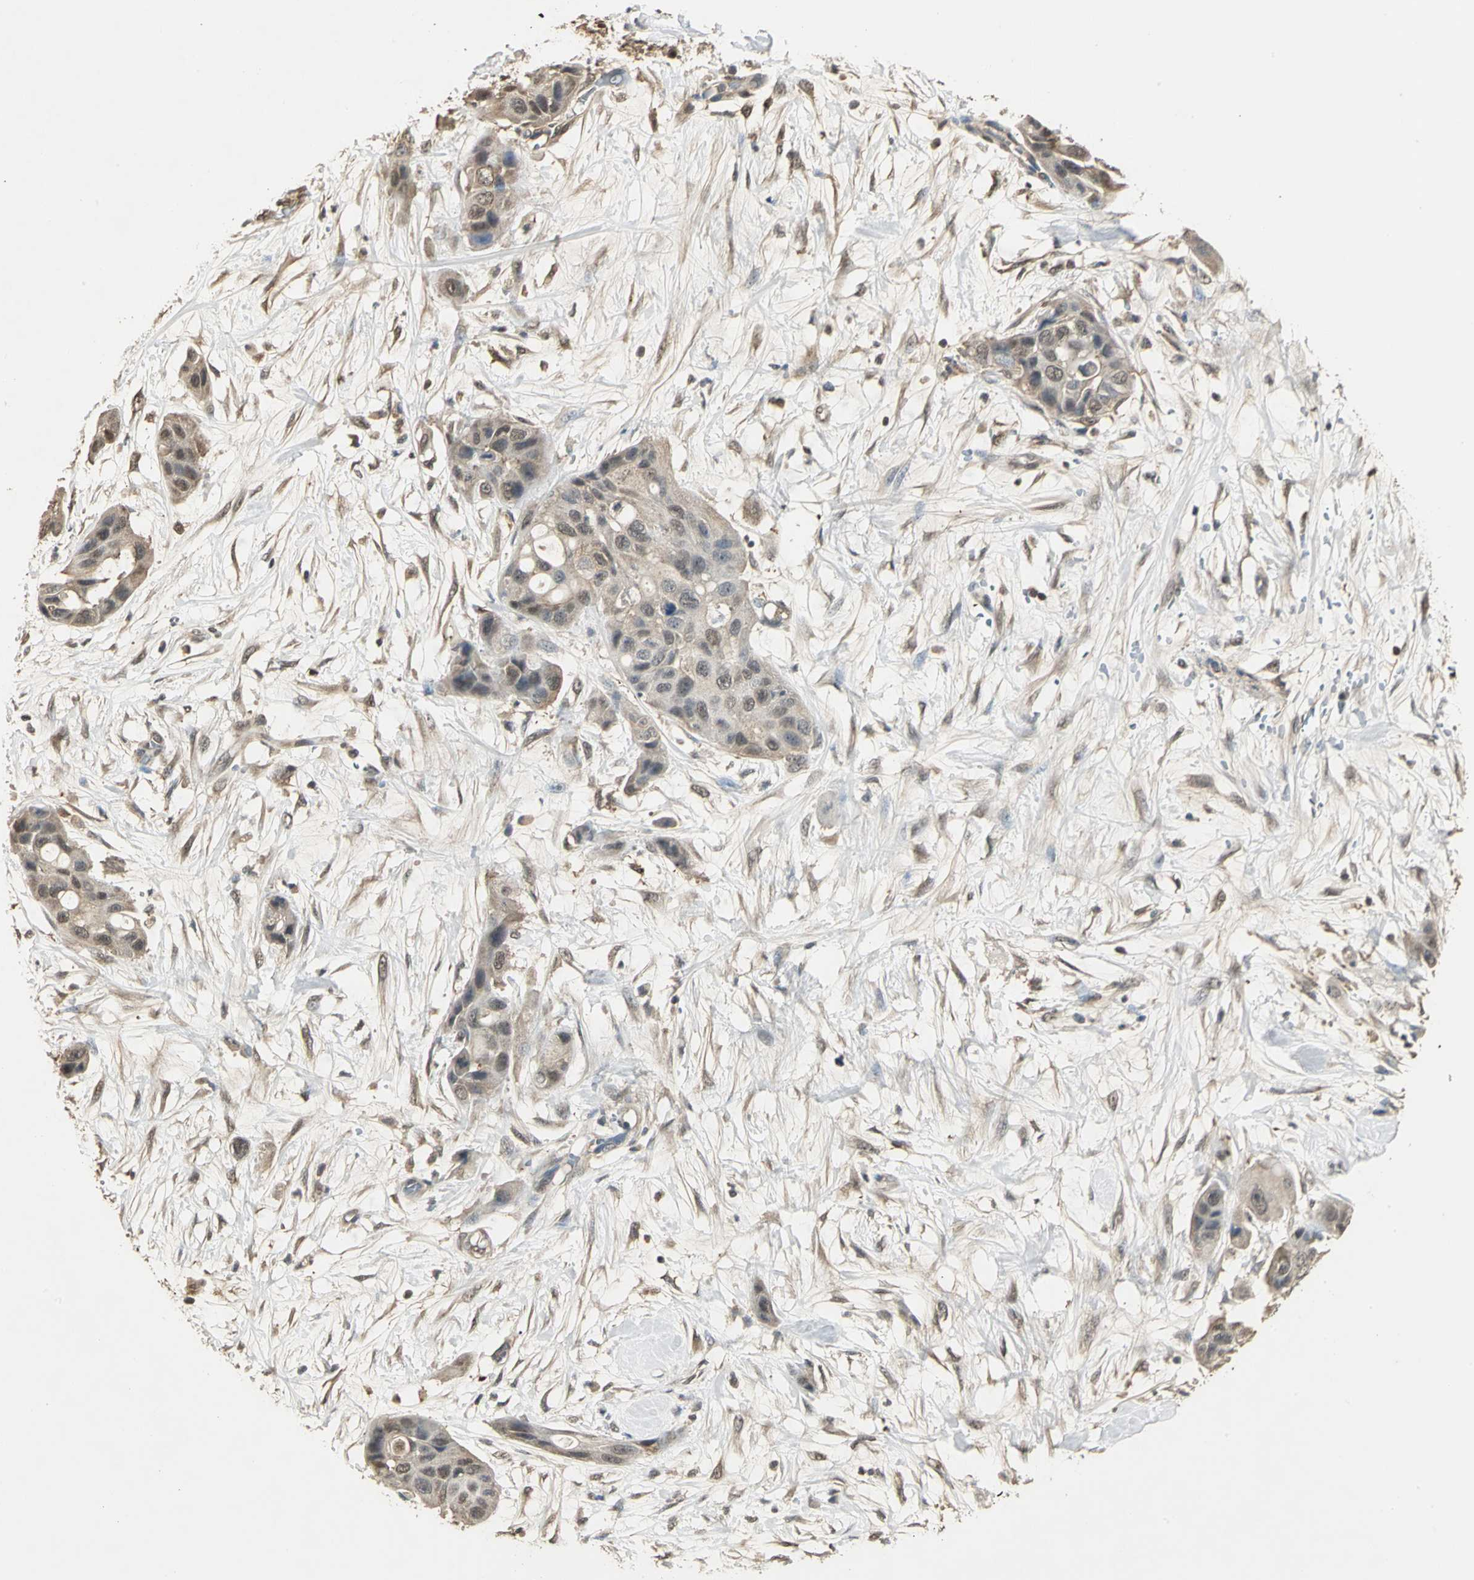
{"staining": {"intensity": "moderate", "quantity": ">75%", "location": "cytoplasmic/membranous,nuclear"}, "tissue": "pancreatic cancer", "cell_type": "Tumor cells", "image_type": "cancer", "snomed": [{"axis": "morphology", "description": "Adenocarcinoma, NOS"}, {"axis": "topography", "description": "Pancreas"}], "caption": "Protein expression analysis of human adenocarcinoma (pancreatic) reveals moderate cytoplasmic/membranous and nuclear staining in approximately >75% of tumor cells.", "gene": "PARK7", "patient": {"sex": "female", "age": 60}}